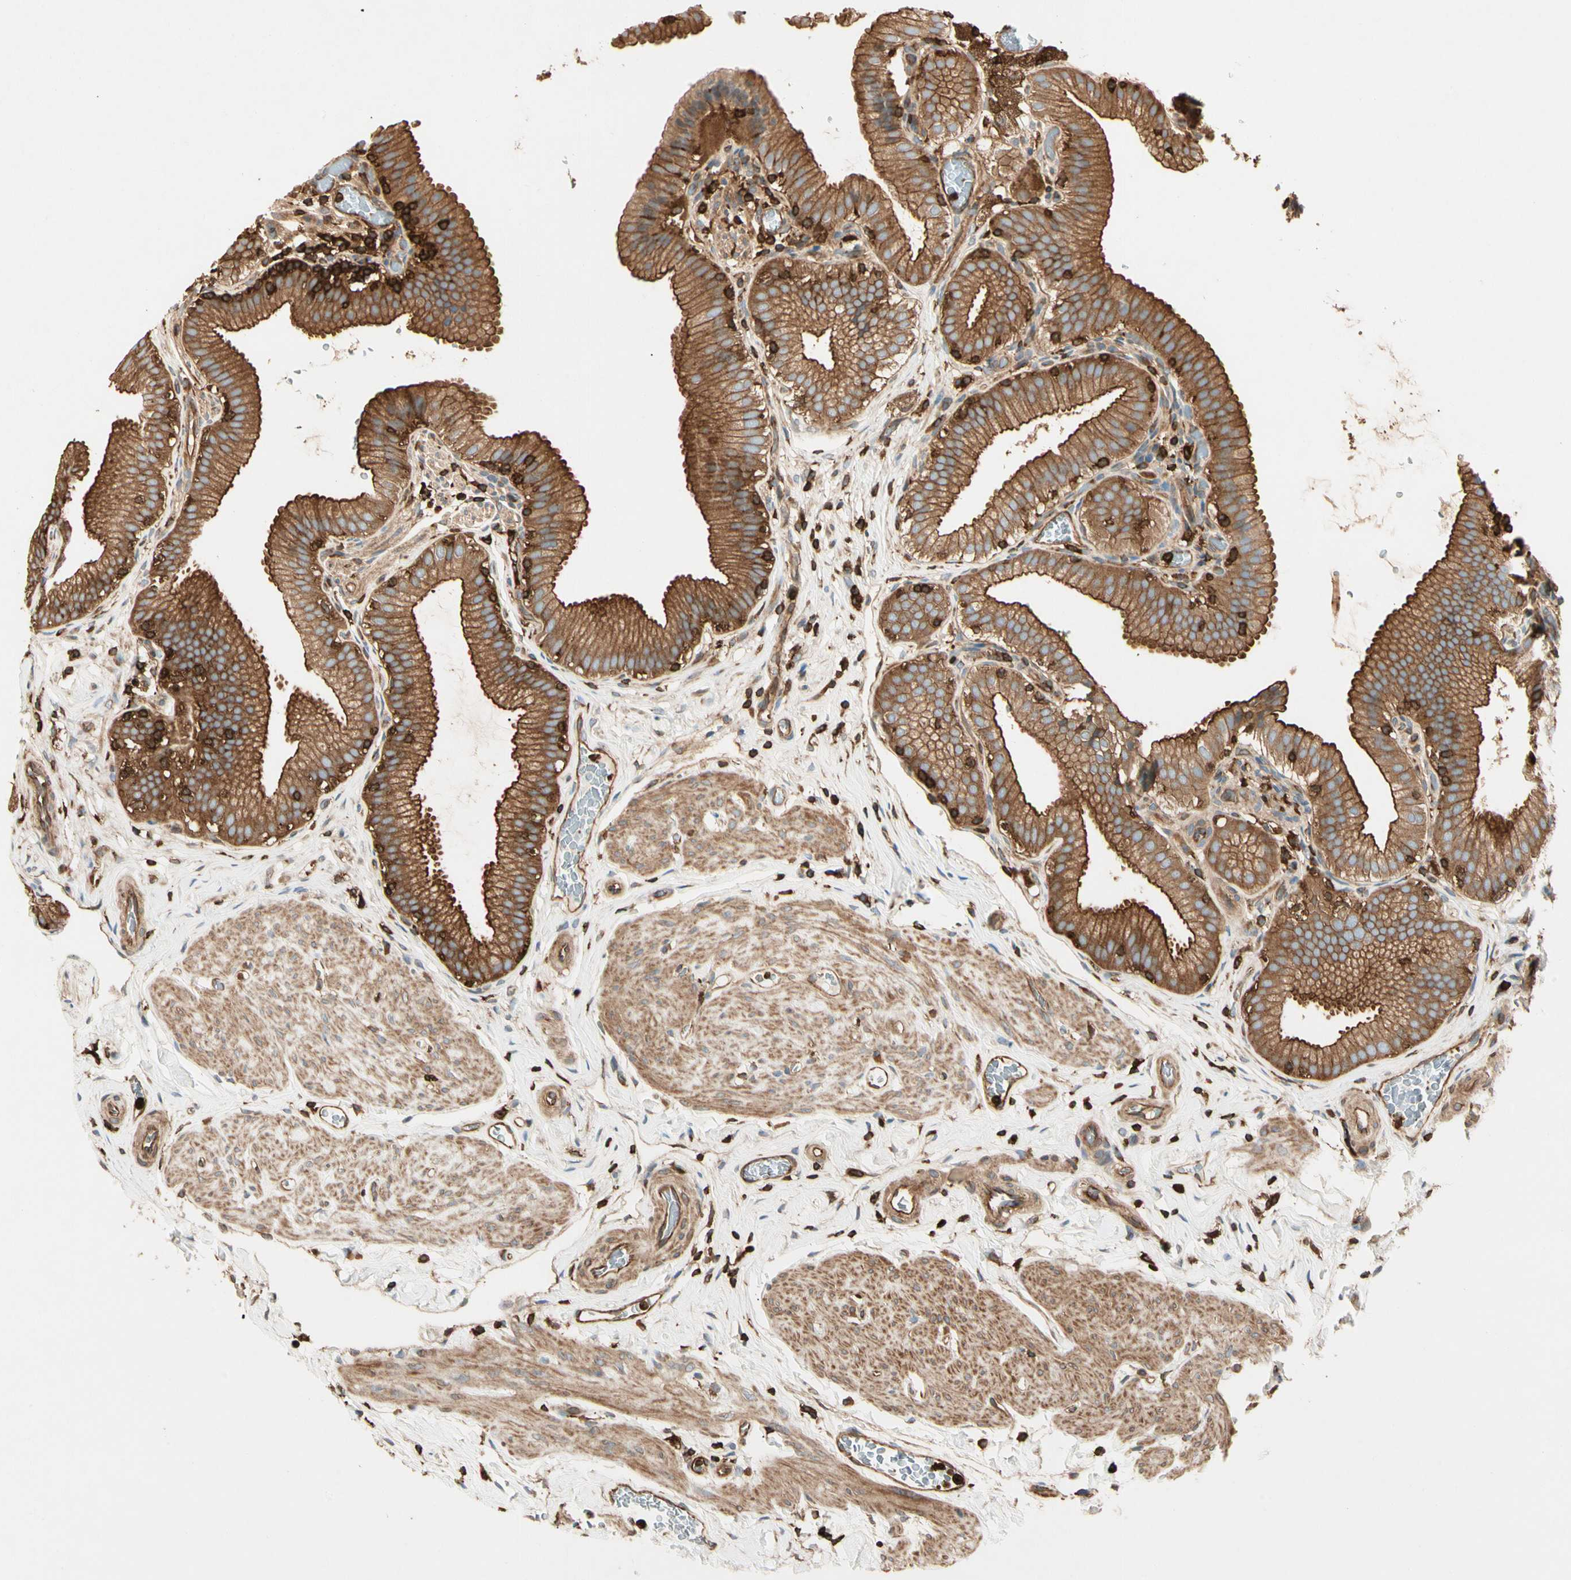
{"staining": {"intensity": "strong", "quantity": ">75%", "location": "cytoplasmic/membranous"}, "tissue": "gallbladder", "cell_type": "Glandular cells", "image_type": "normal", "snomed": [{"axis": "morphology", "description": "Normal tissue, NOS"}, {"axis": "topography", "description": "Gallbladder"}], "caption": "Normal gallbladder shows strong cytoplasmic/membranous positivity in approximately >75% of glandular cells.", "gene": "ARPC2", "patient": {"sex": "male", "age": 54}}